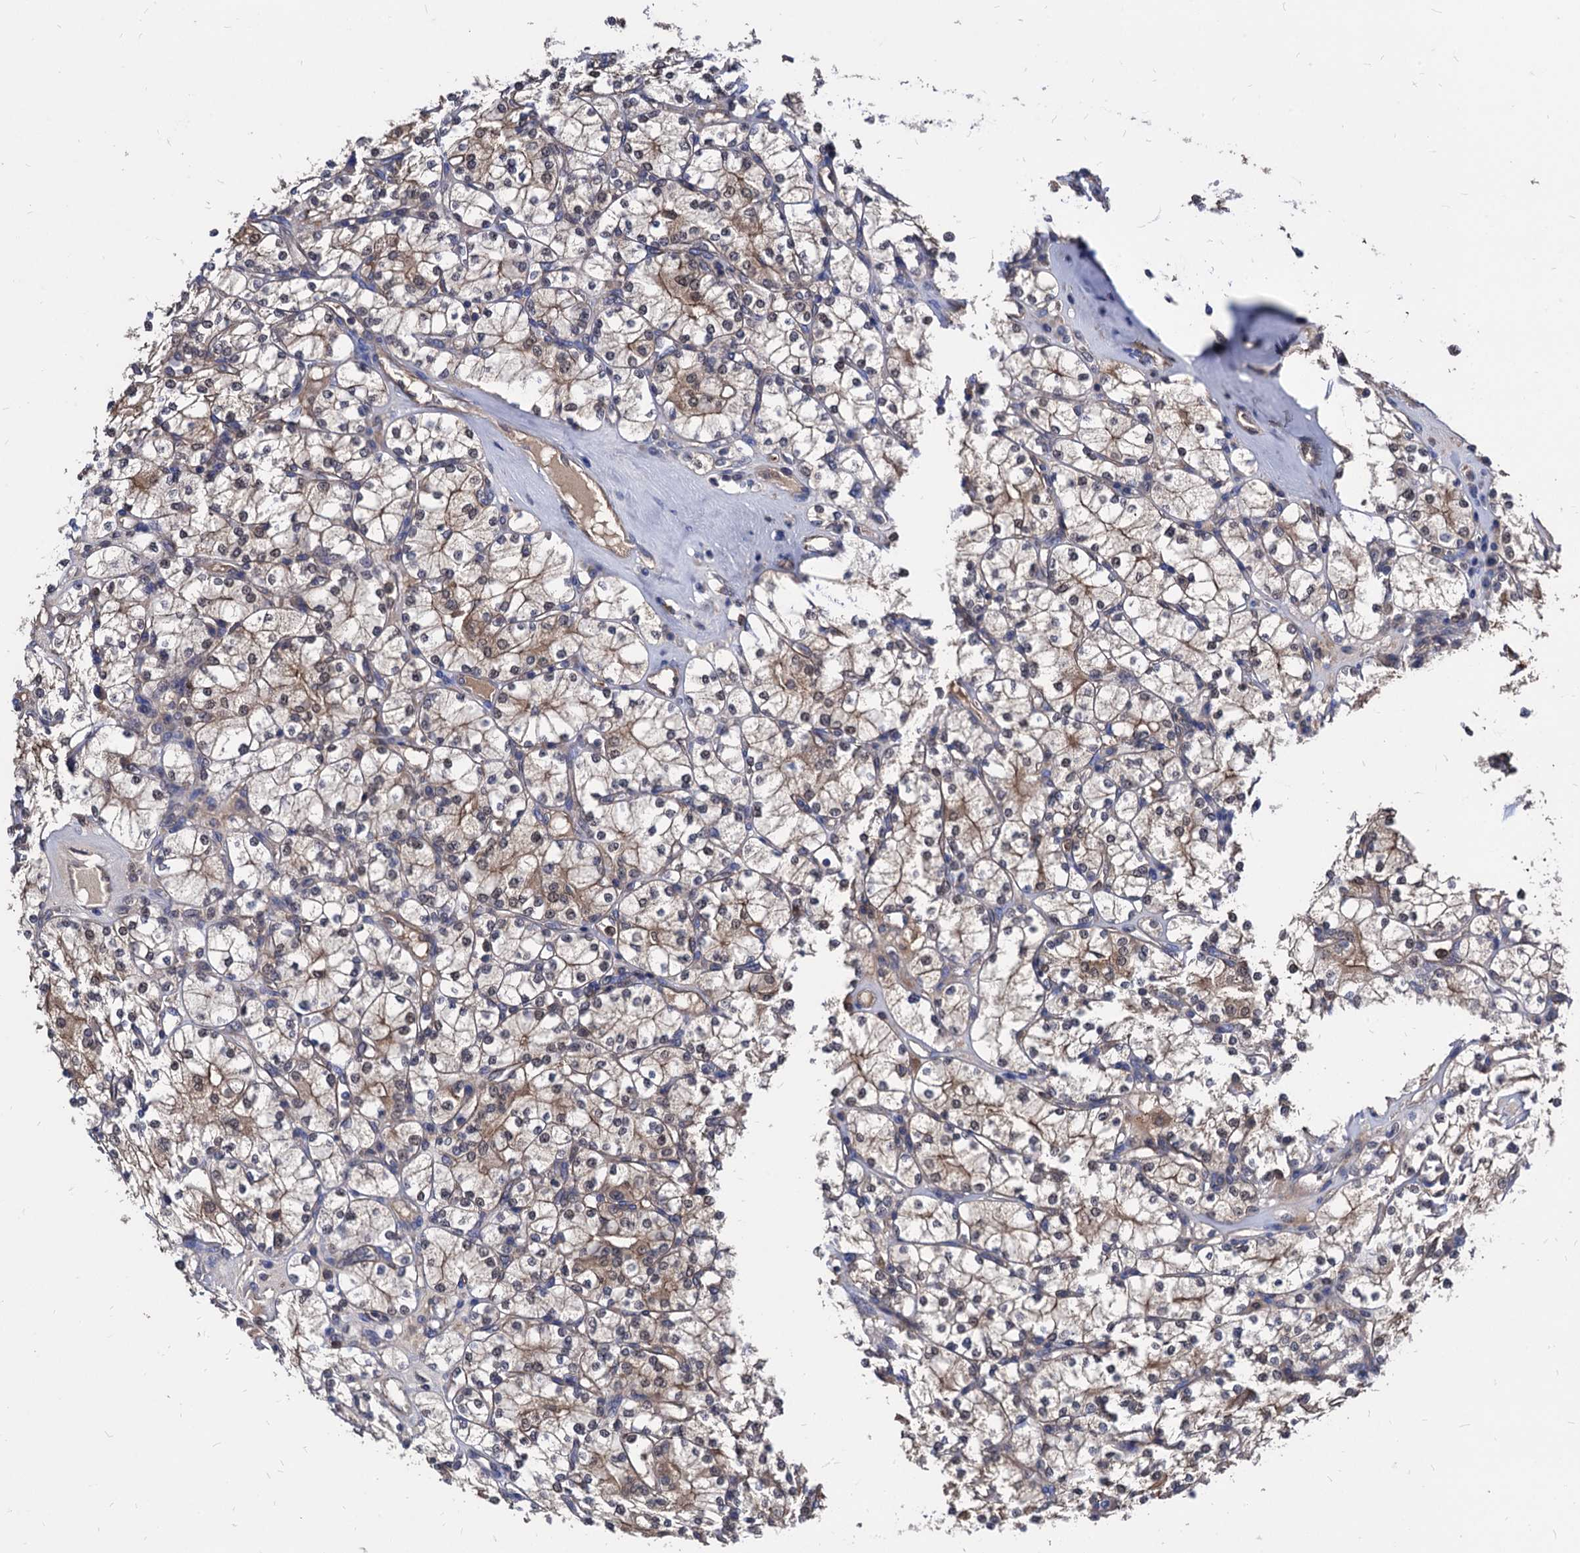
{"staining": {"intensity": "weak", "quantity": "25%-75%", "location": "cytoplasmic/membranous,nuclear"}, "tissue": "renal cancer", "cell_type": "Tumor cells", "image_type": "cancer", "snomed": [{"axis": "morphology", "description": "Adenocarcinoma, NOS"}, {"axis": "topography", "description": "Kidney"}], "caption": "Immunohistochemical staining of renal adenocarcinoma reveals weak cytoplasmic/membranous and nuclear protein positivity in approximately 25%-75% of tumor cells. Ihc stains the protein in brown and the nuclei are stained blue.", "gene": "CPPED1", "patient": {"sex": "male", "age": 77}}